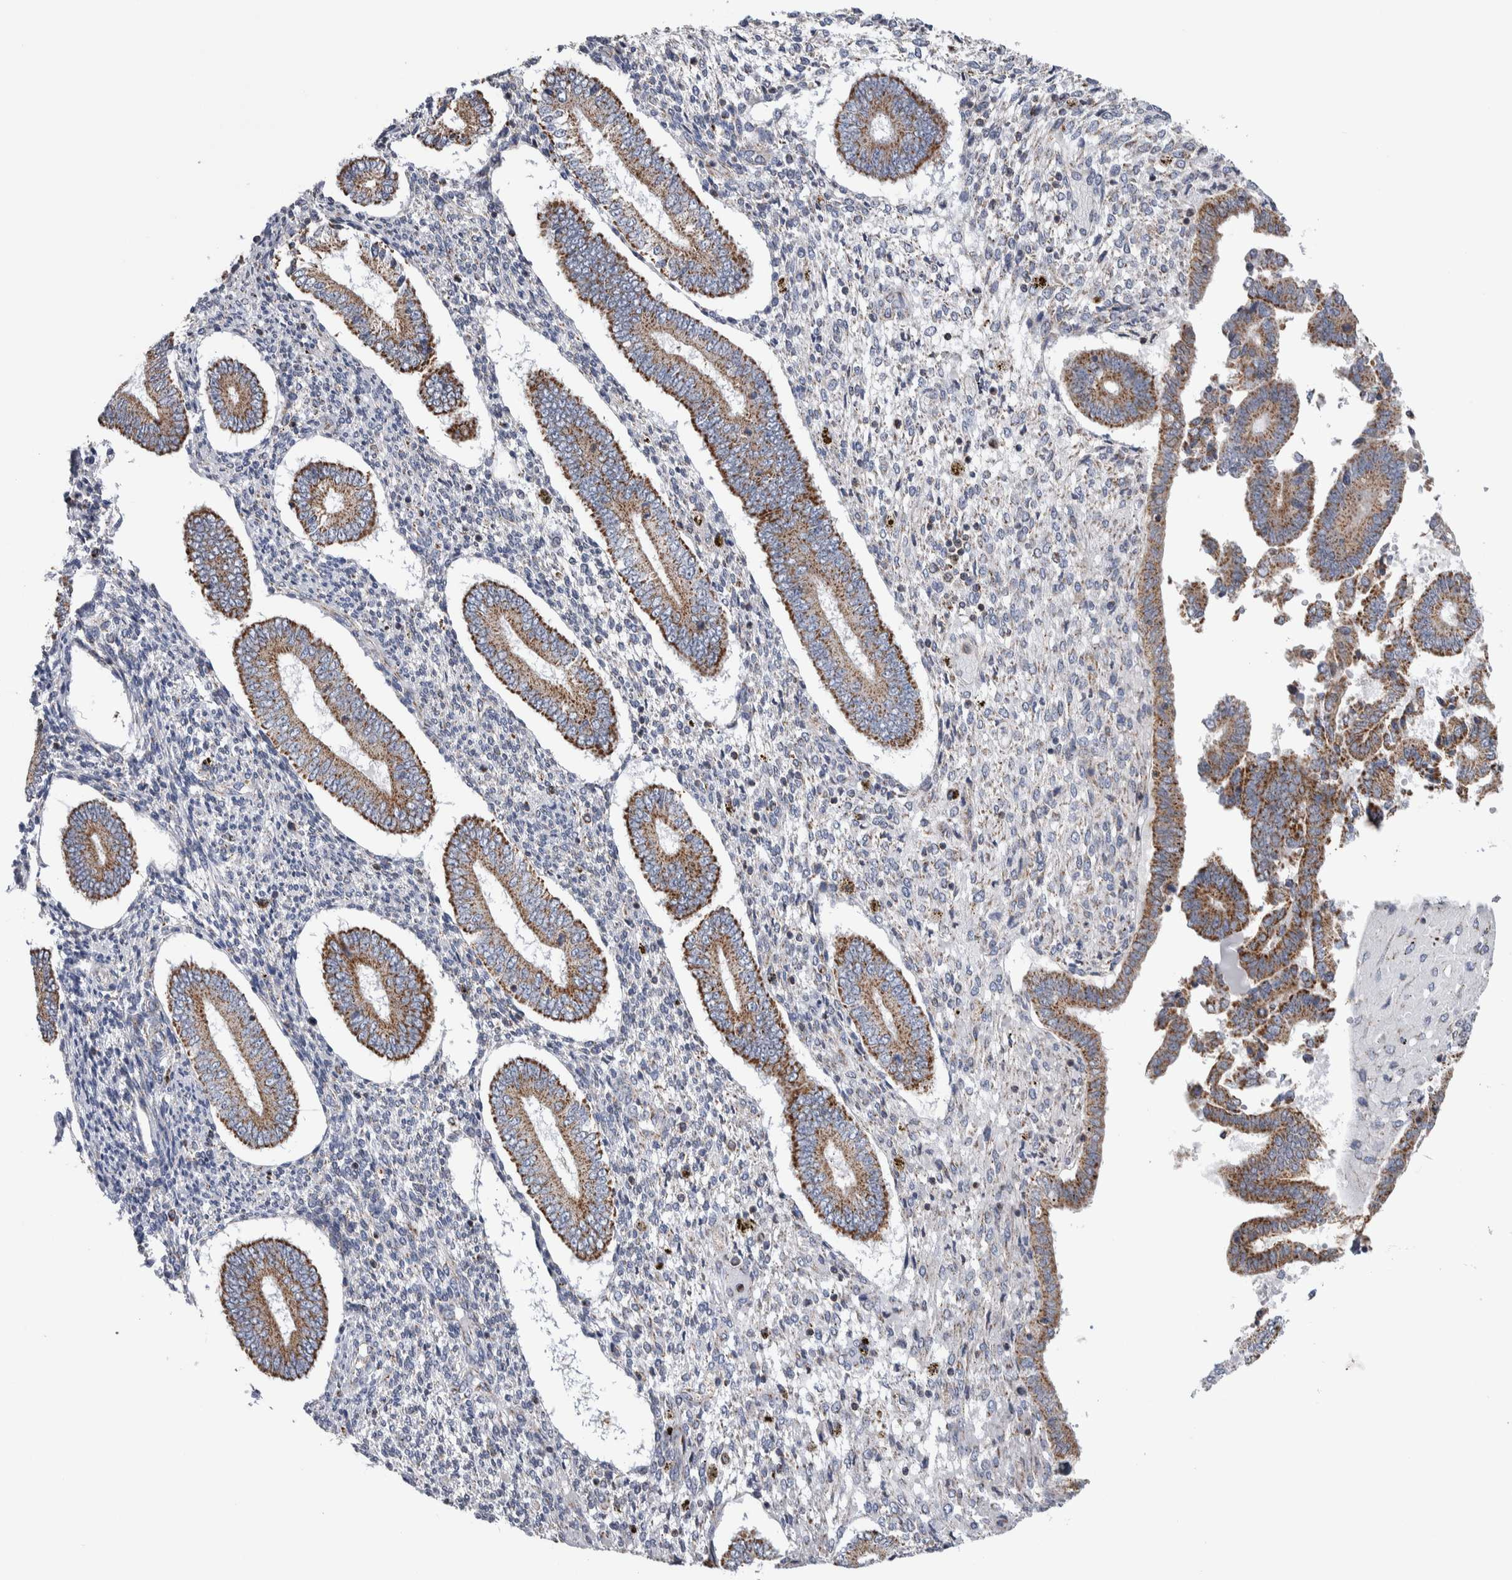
{"staining": {"intensity": "weak", "quantity": "<25%", "location": "cytoplasmic/membranous"}, "tissue": "endometrium", "cell_type": "Cells in endometrial stroma", "image_type": "normal", "snomed": [{"axis": "morphology", "description": "Normal tissue, NOS"}, {"axis": "topography", "description": "Endometrium"}], "caption": "Immunohistochemistry of normal endometrium exhibits no staining in cells in endometrial stroma.", "gene": "ETFA", "patient": {"sex": "female", "age": 42}}